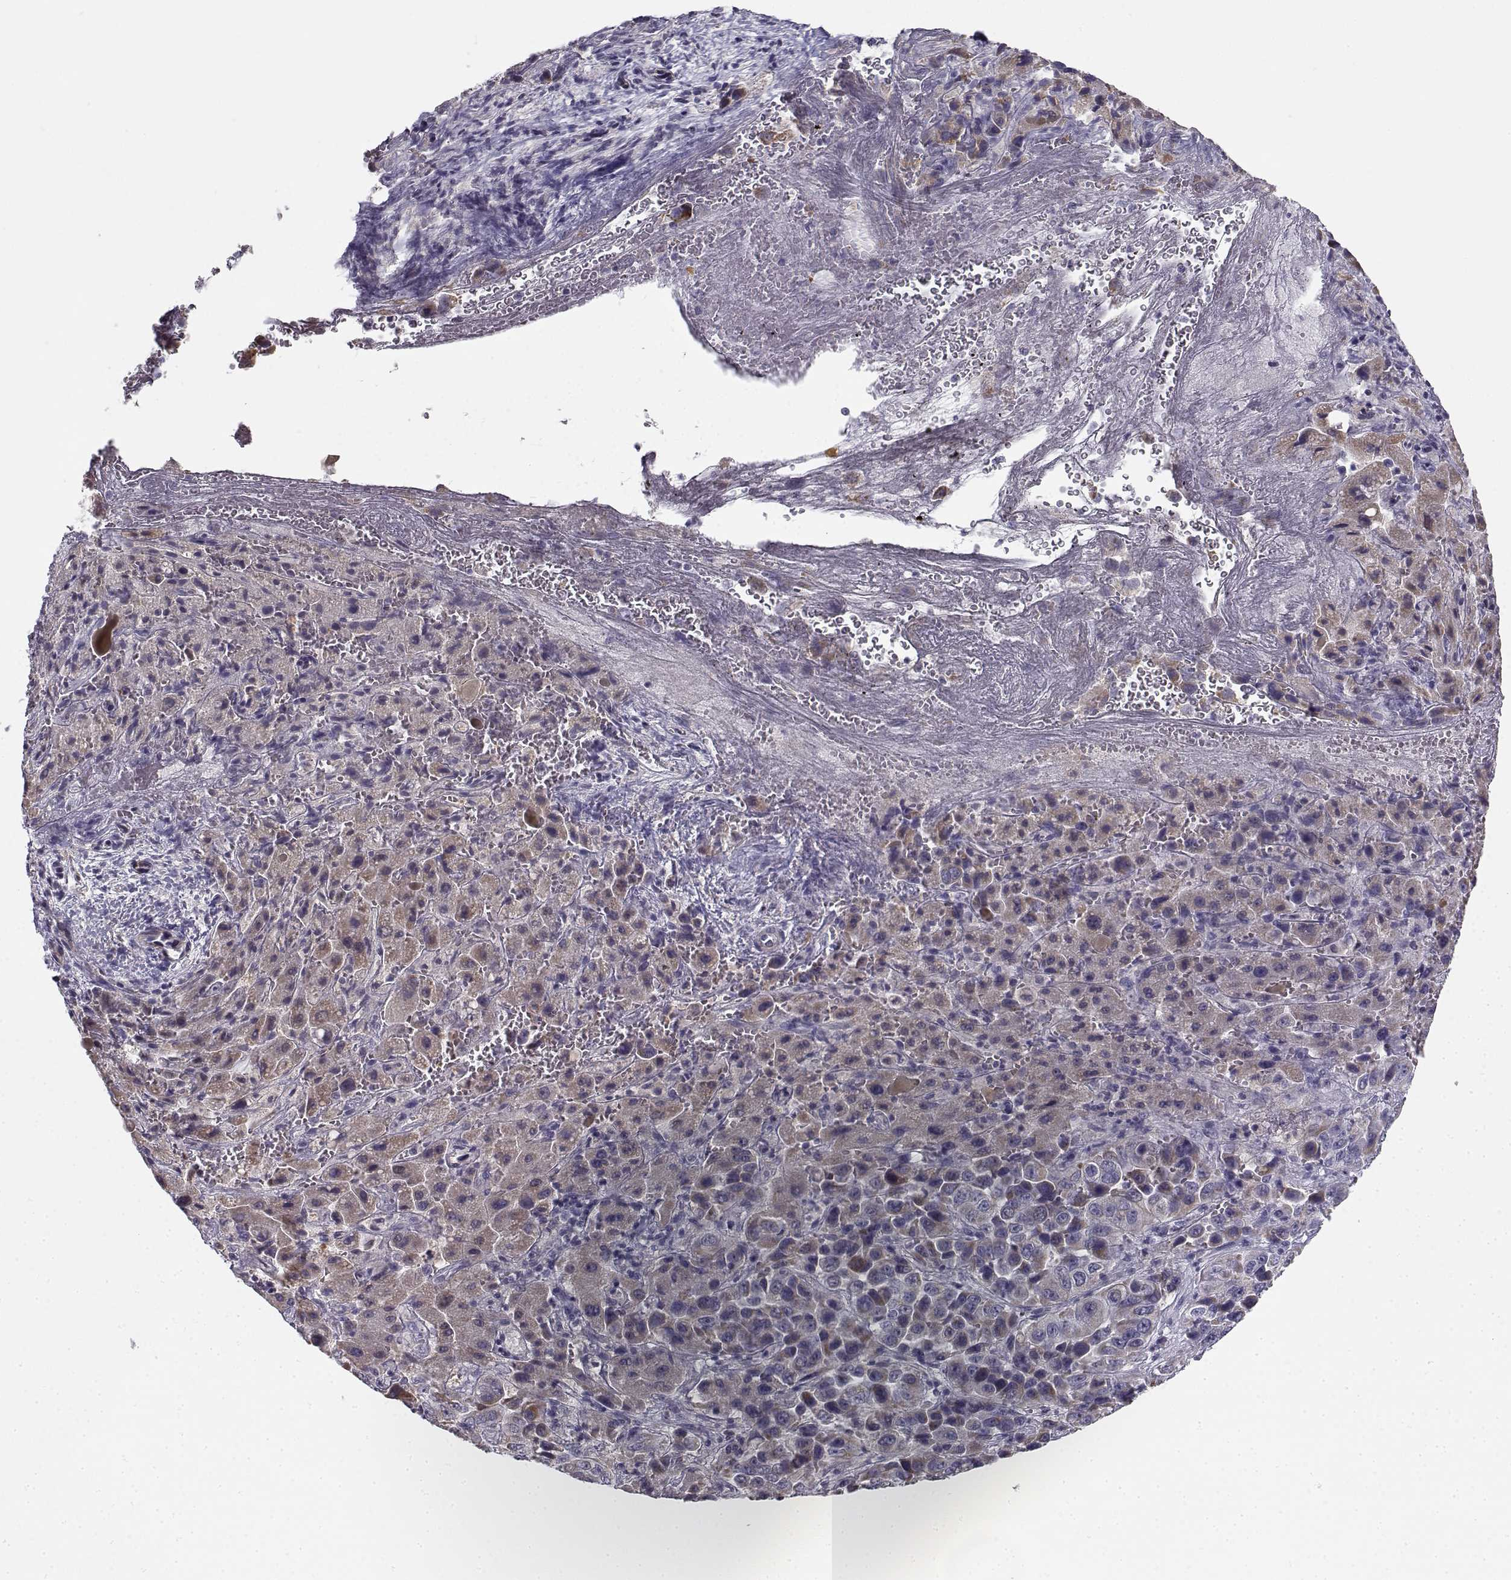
{"staining": {"intensity": "weak", "quantity": ">75%", "location": "cytoplasmic/membranous"}, "tissue": "liver cancer", "cell_type": "Tumor cells", "image_type": "cancer", "snomed": [{"axis": "morphology", "description": "Cholangiocarcinoma"}, {"axis": "topography", "description": "Liver"}], "caption": "Liver cancer (cholangiocarcinoma) stained with immunohistochemistry (IHC) displays weak cytoplasmic/membranous staining in approximately >75% of tumor cells. The staining was performed using DAB (3,3'-diaminobenzidine) to visualize the protein expression in brown, while the nuclei were stained in blue with hematoxylin (Magnification: 20x).", "gene": "CREB3L3", "patient": {"sex": "female", "age": 52}}